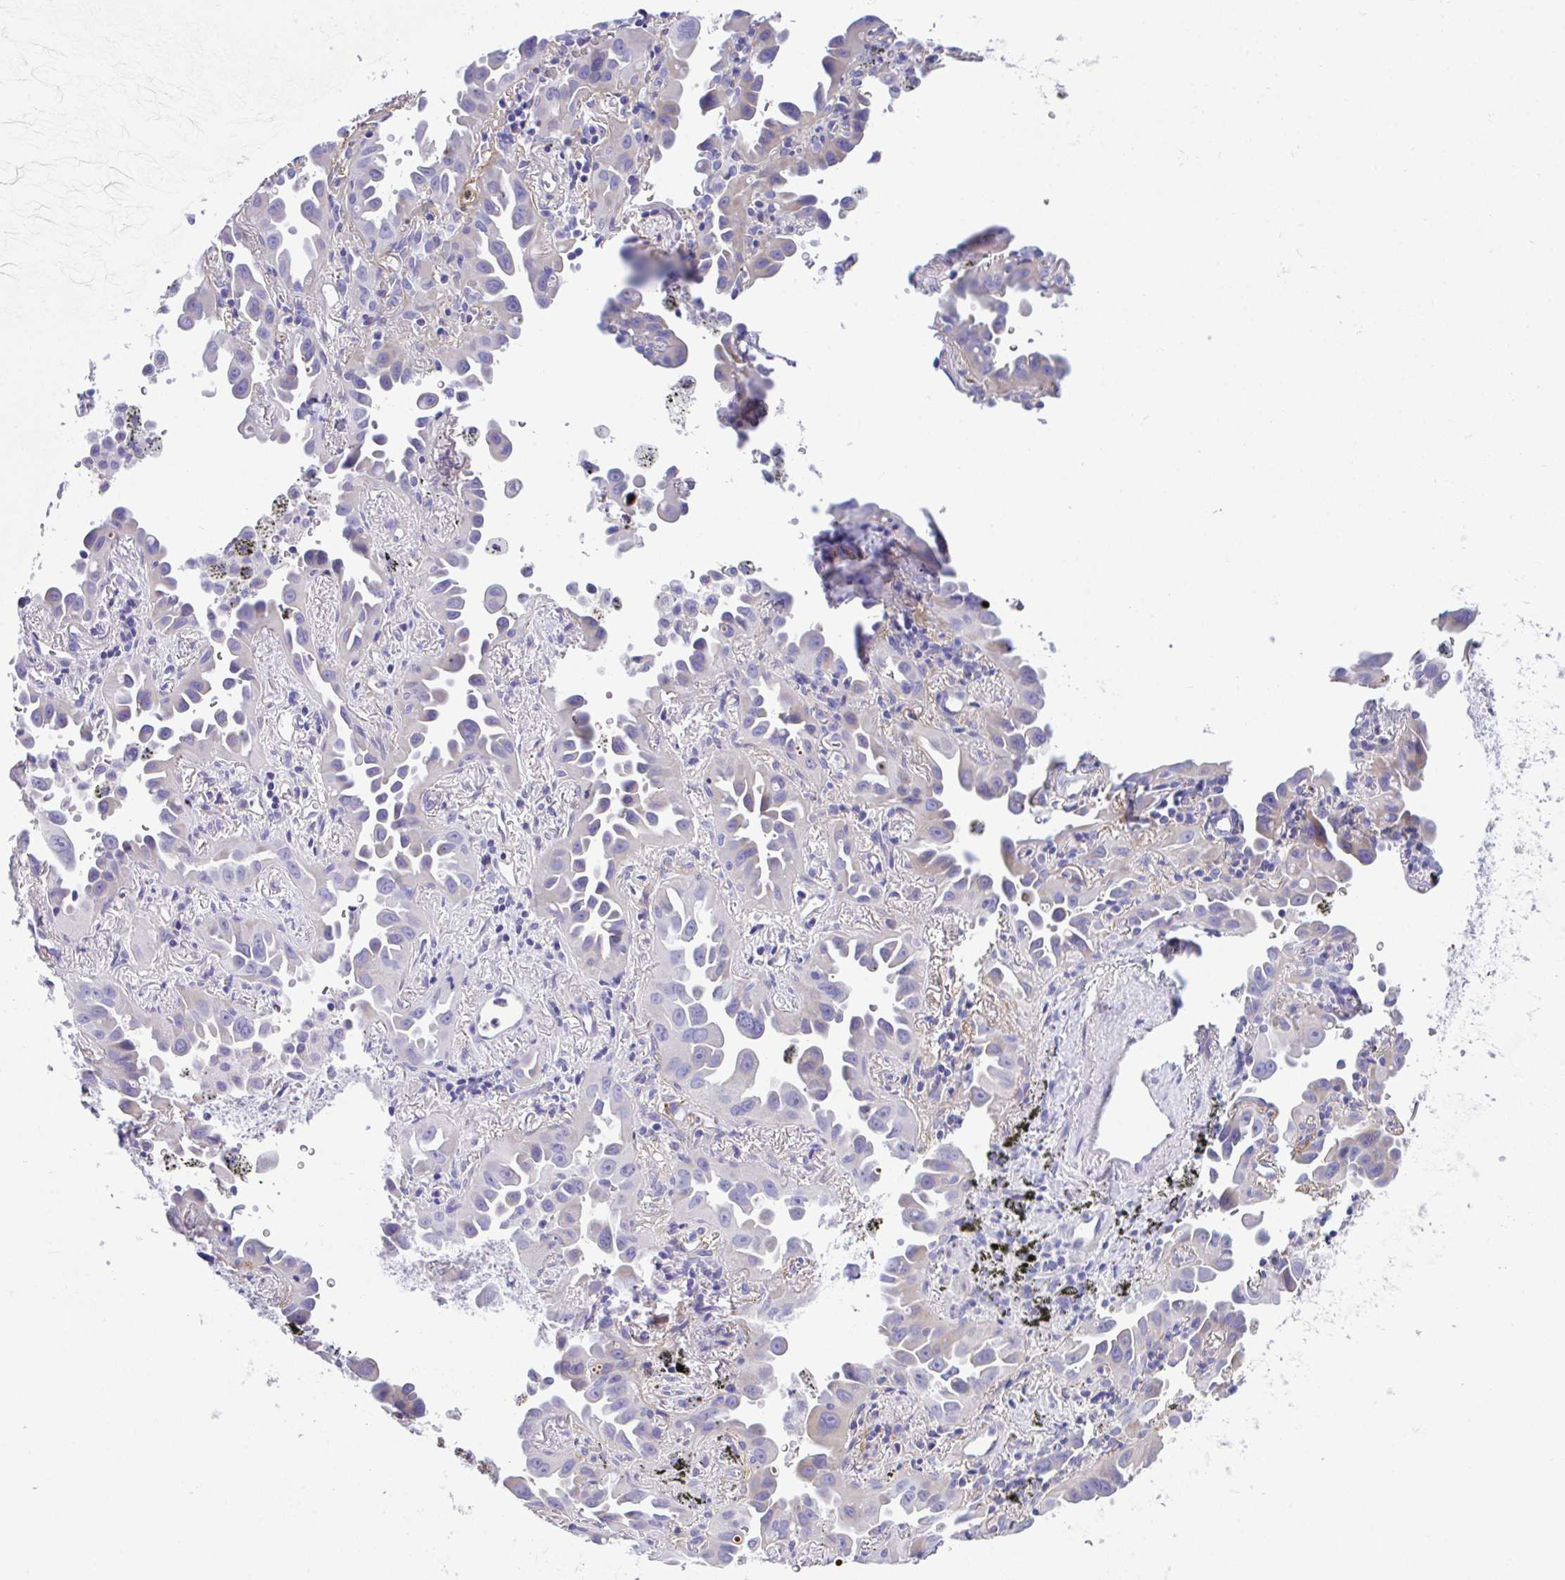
{"staining": {"intensity": "weak", "quantity": "<25%", "location": "cytoplasmic/membranous"}, "tissue": "lung cancer", "cell_type": "Tumor cells", "image_type": "cancer", "snomed": [{"axis": "morphology", "description": "Adenocarcinoma, NOS"}, {"axis": "topography", "description": "Lung"}], "caption": "This is a histopathology image of immunohistochemistry (IHC) staining of adenocarcinoma (lung), which shows no staining in tumor cells.", "gene": "SLC16A6", "patient": {"sex": "male", "age": 68}}